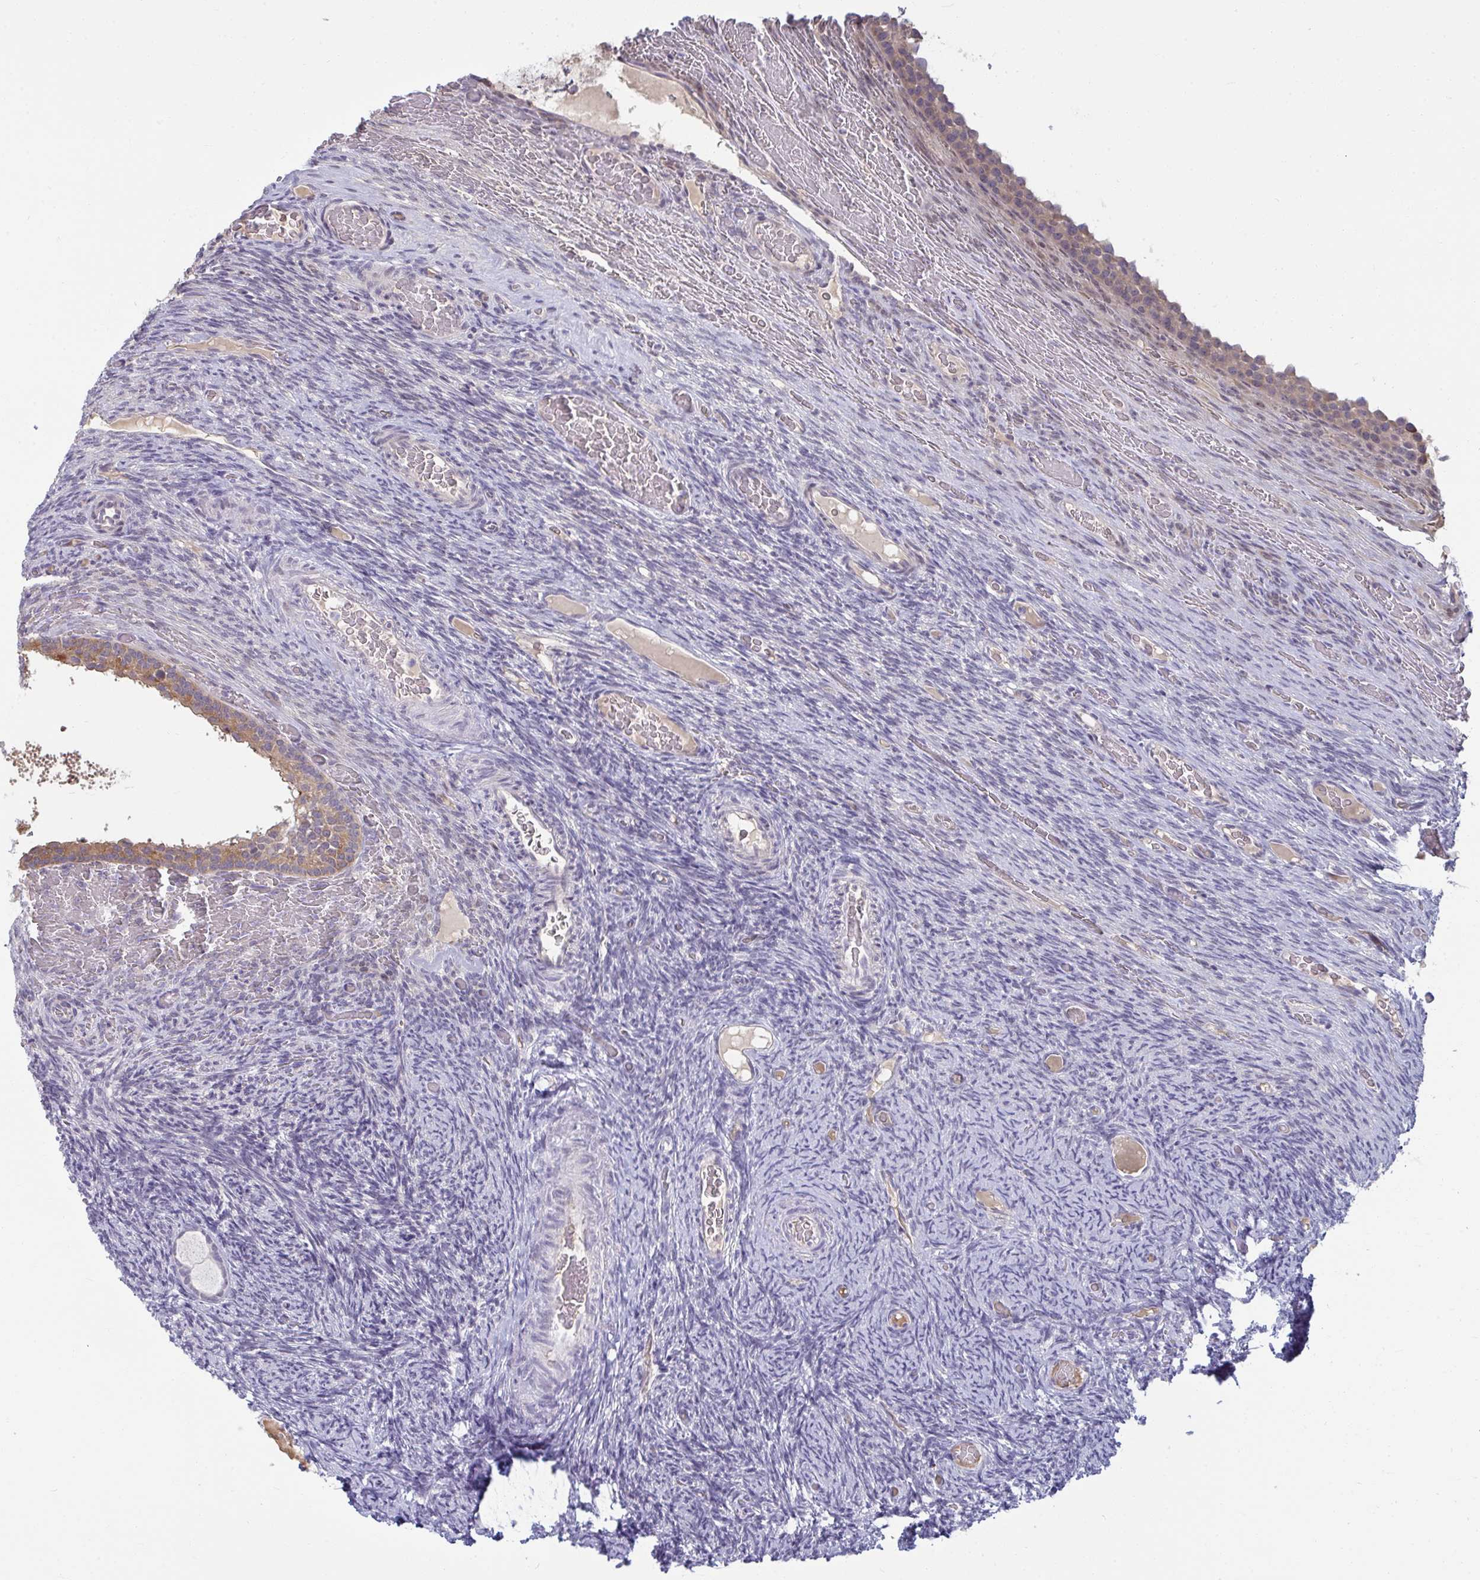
{"staining": {"intensity": "negative", "quantity": "none", "location": "none"}, "tissue": "ovary", "cell_type": "Follicle cells", "image_type": "normal", "snomed": [{"axis": "morphology", "description": "Normal tissue, NOS"}, {"axis": "topography", "description": "Ovary"}], "caption": "Immunohistochemical staining of normal human ovary reveals no significant expression in follicle cells.", "gene": "RNASEH1", "patient": {"sex": "female", "age": 34}}